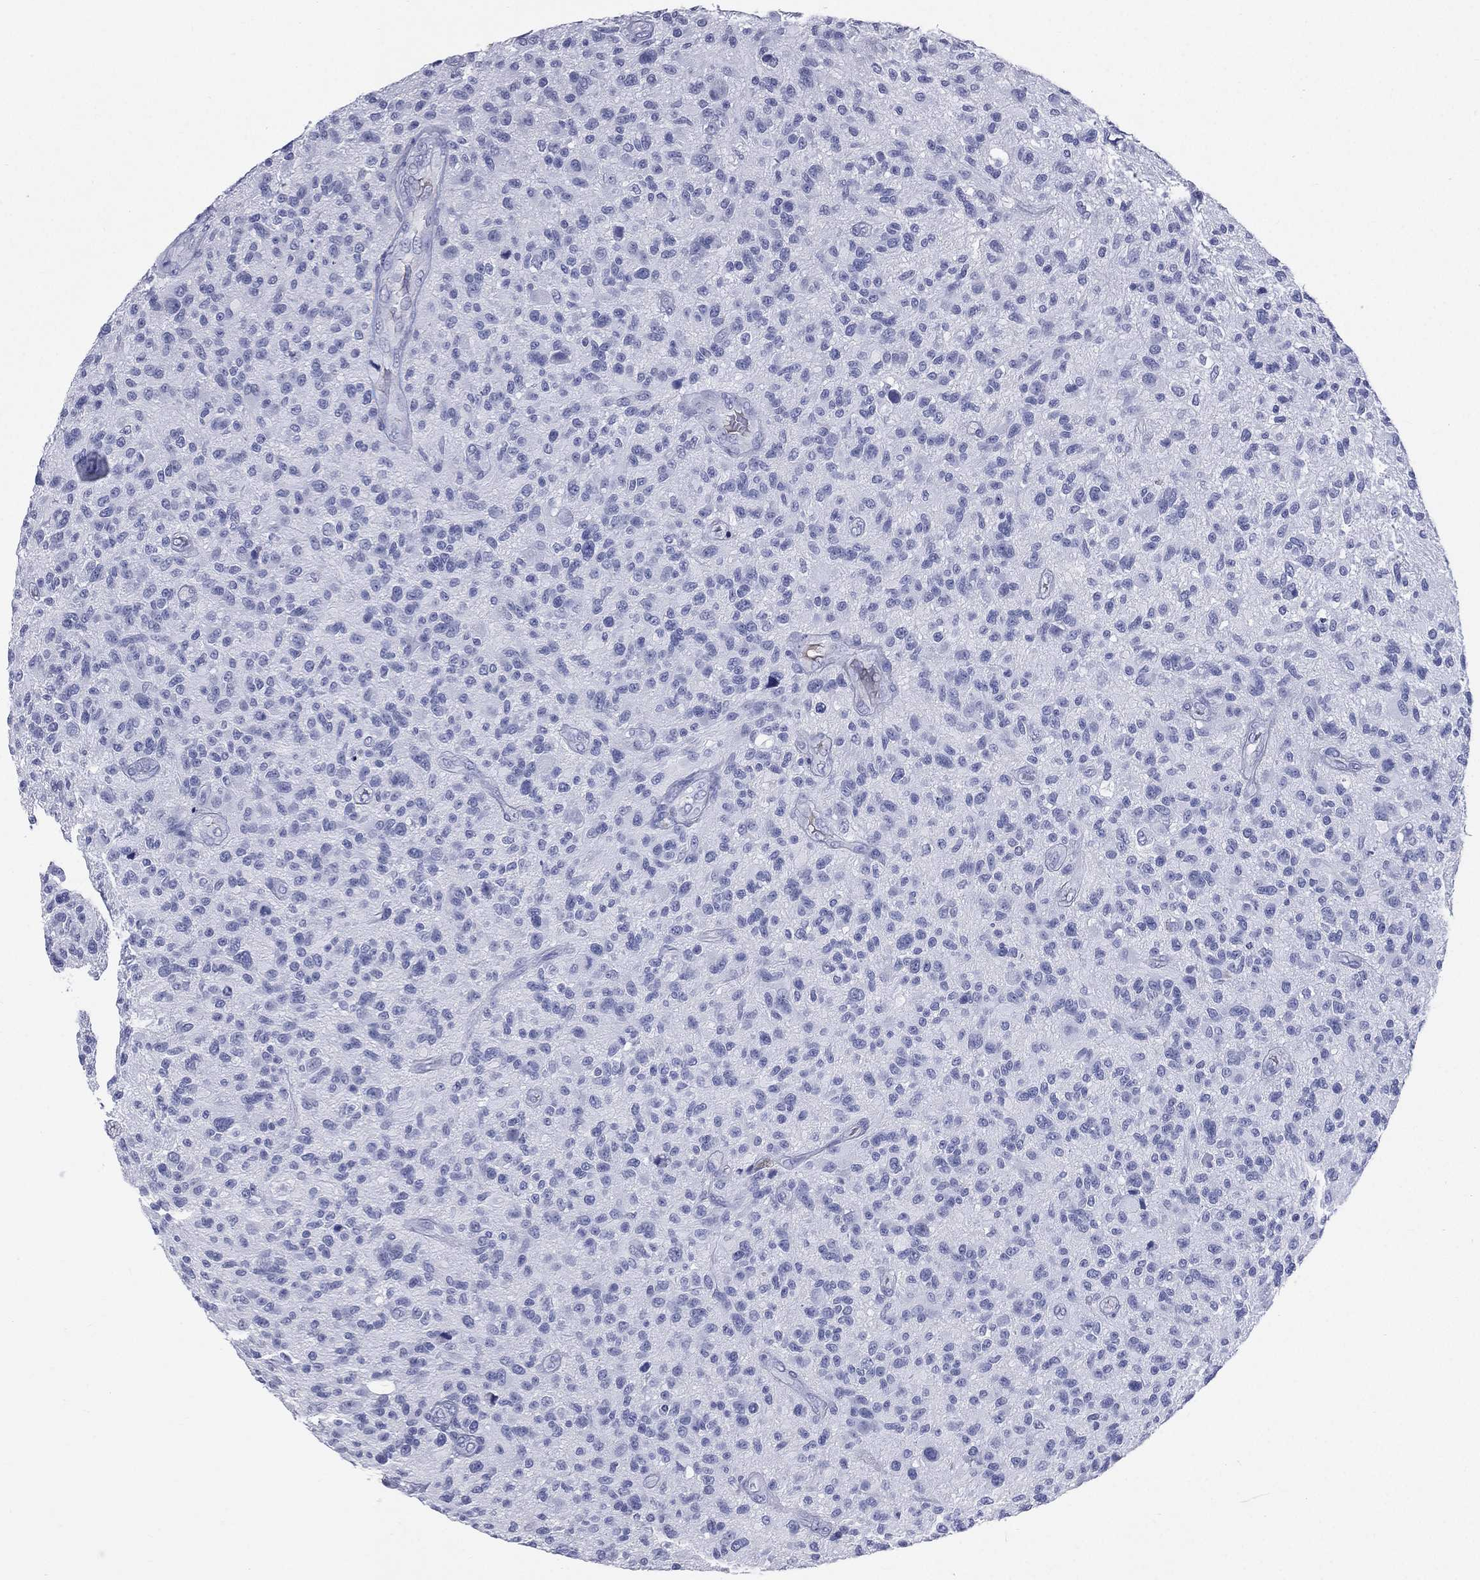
{"staining": {"intensity": "negative", "quantity": "none", "location": "none"}, "tissue": "glioma", "cell_type": "Tumor cells", "image_type": "cancer", "snomed": [{"axis": "morphology", "description": "Glioma, malignant, High grade"}, {"axis": "topography", "description": "Brain"}], "caption": "IHC photomicrograph of neoplastic tissue: glioma stained with DAB (3,3'-diaminobenzidine) shows no significant protein staining in tumor cells. (DAB (3,3'-diaminobenzidine) IHC visualized using brightfield microscopy, high magnification).", "gene": "HP", "patient": {"sex": "male", "age": 47}}